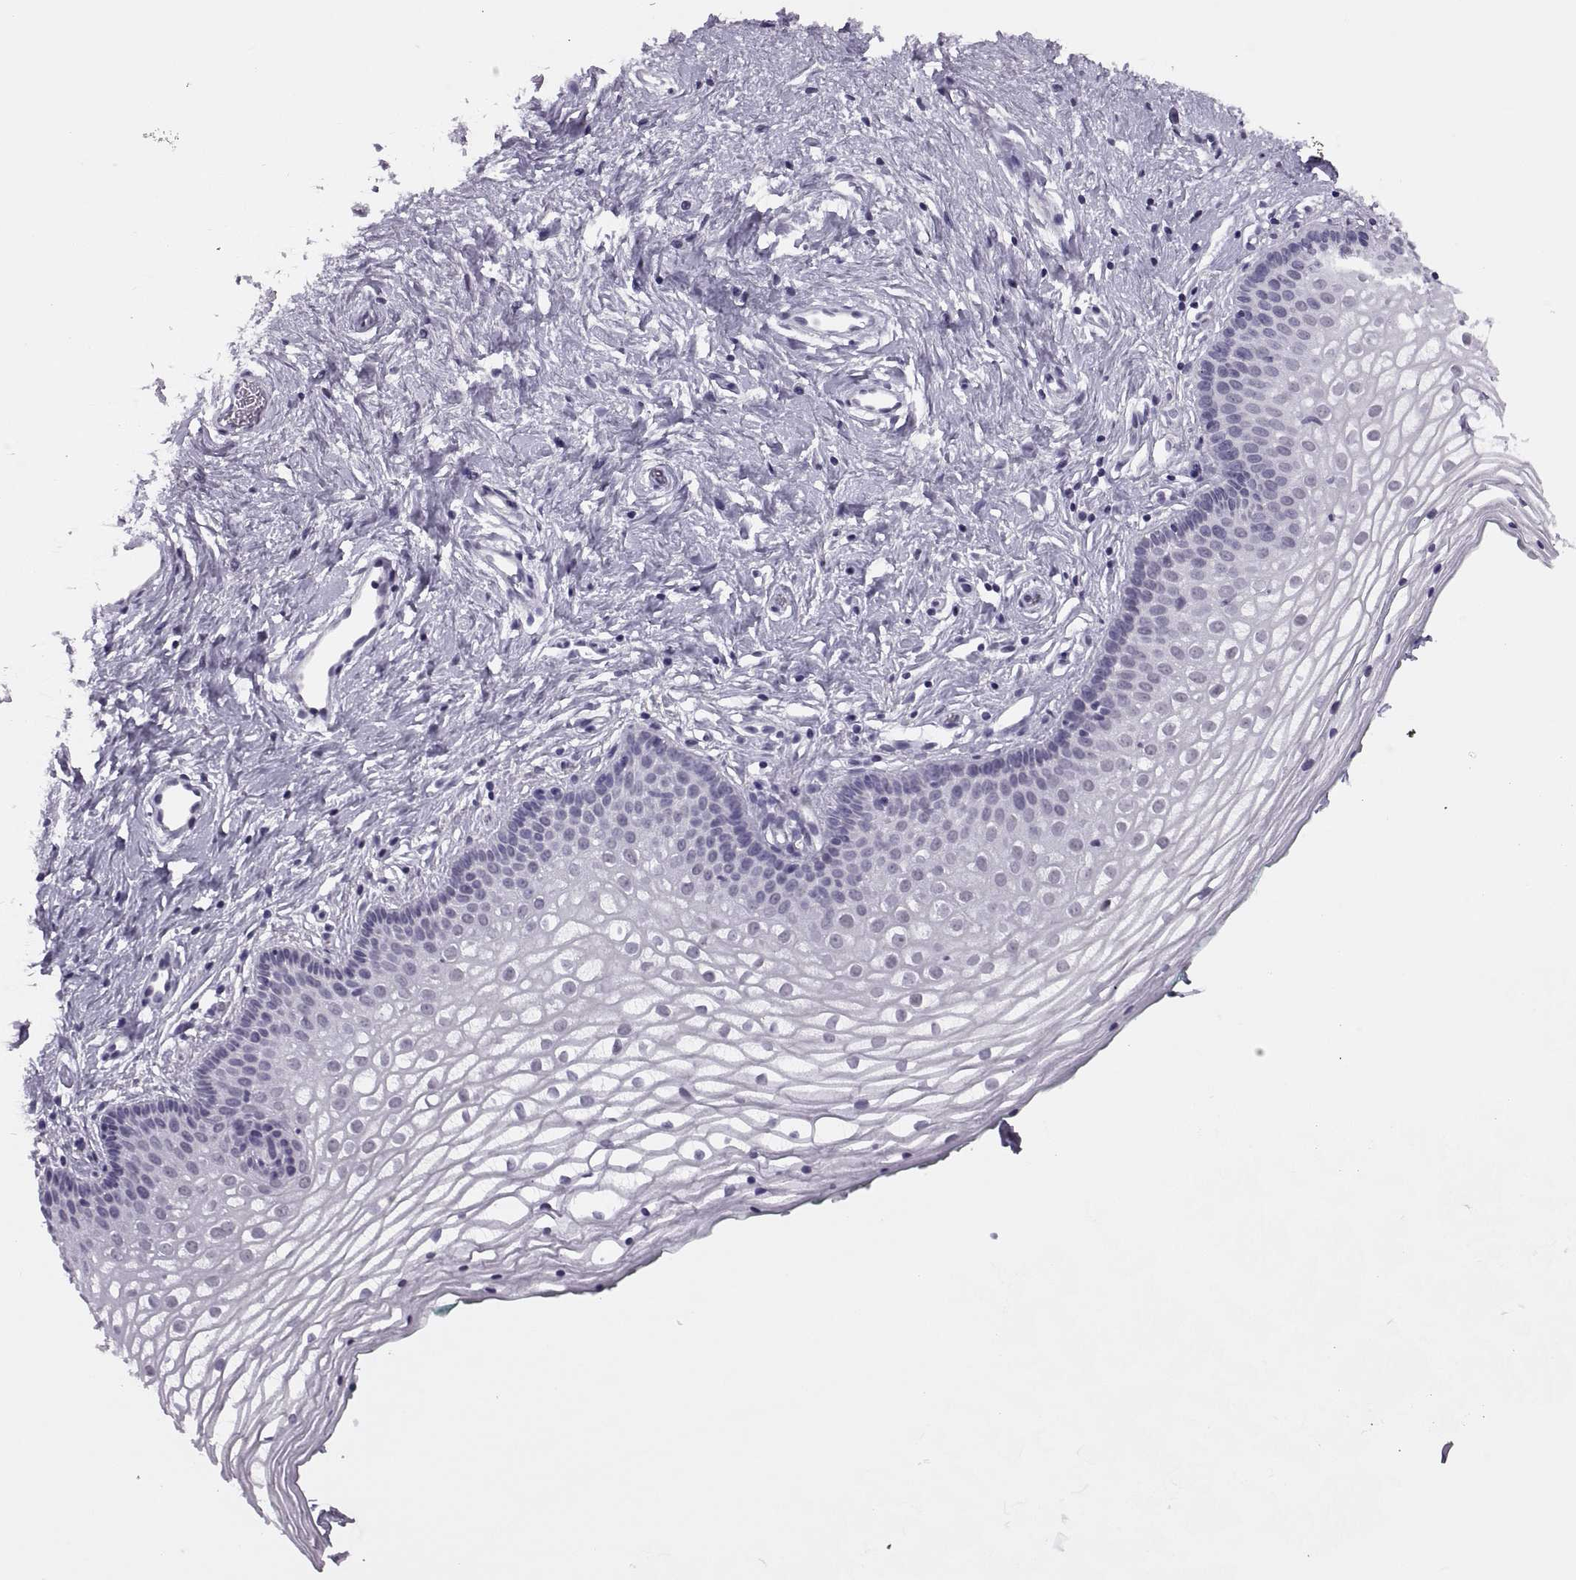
{"staining": {"intensity": "negative", "quantity": "none", "location": "none"}, "tissue": "vagina", "cell_type": "Squamous epithelial cells", "image_type": "normal", "snomed": [{"axis": "morphology", "description": "Normal tissue, NOS"}, {"axis": "topography", "description": "Vagina"}], "caption": "Squamous epithelial cells show no significant protein staining in normal vagina. (Brightfield microscopy of DAB (3,3'-diaminobenzidine) immunohistochemistry (IHC) at high magnification).", "gene": "SYNGR4", "patient": {"sex": "female", "age": 36}}